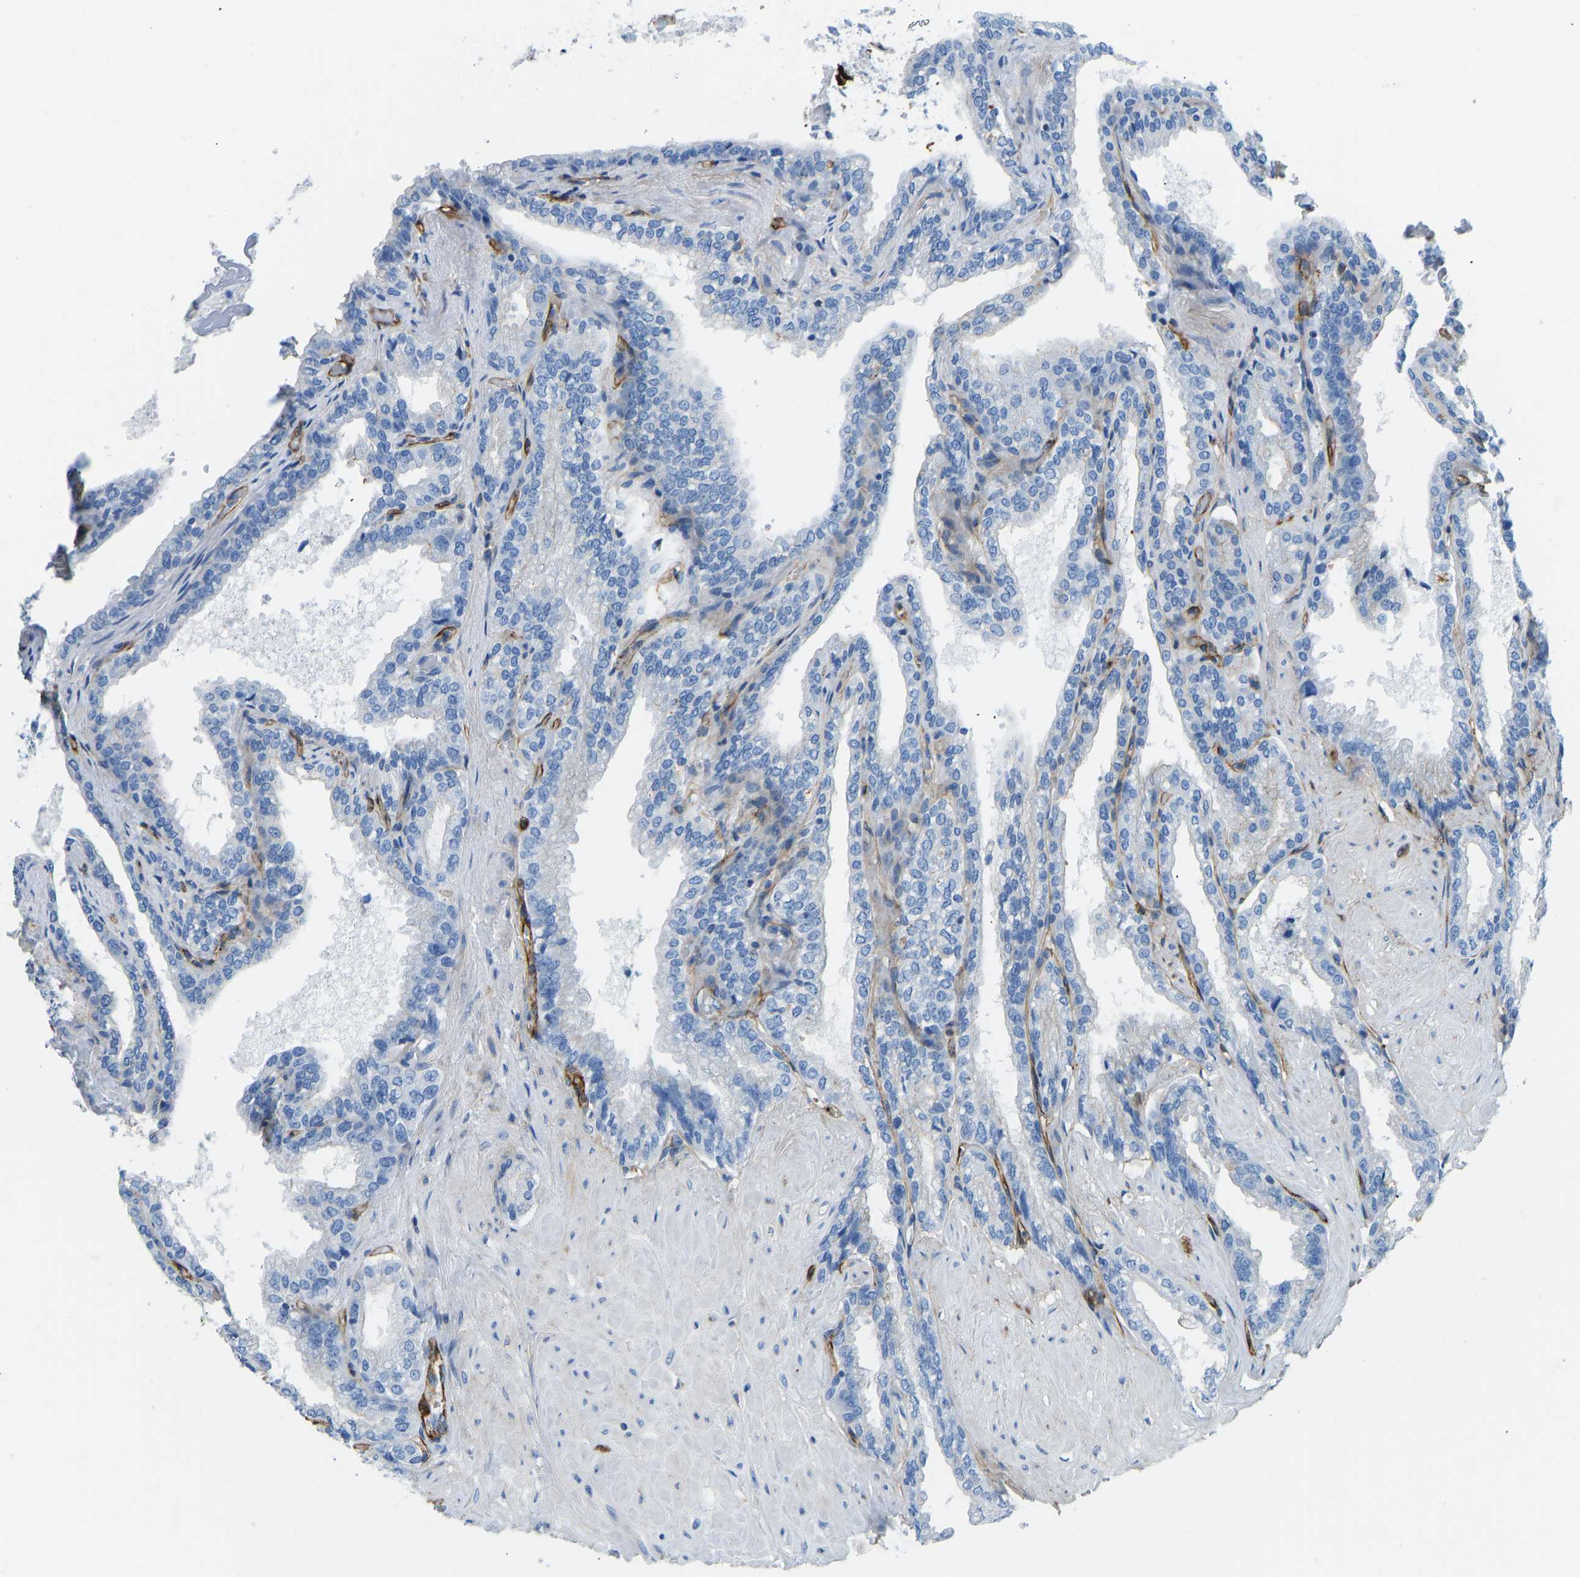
{"staining": {"intensity": "negative", "quantity": "none", "location": "none"}, "tissue": "seminal vesicle", "cell_type": "Glandular cells", "image_type": "normal", "snomed": [{"axis": "morphology", "description": "Normal tissue, NOS"}, {"axis": "topography", "description": "Seminal veicle"}], "caption": "Immunohistochemistry (IHC) image of unremarkable human seminal vesicle stained for a protein (brown), which exhibits no expression in glandular cells.", "gene": "COL15A1", "patient": {"sex": "male", "age": 46}}